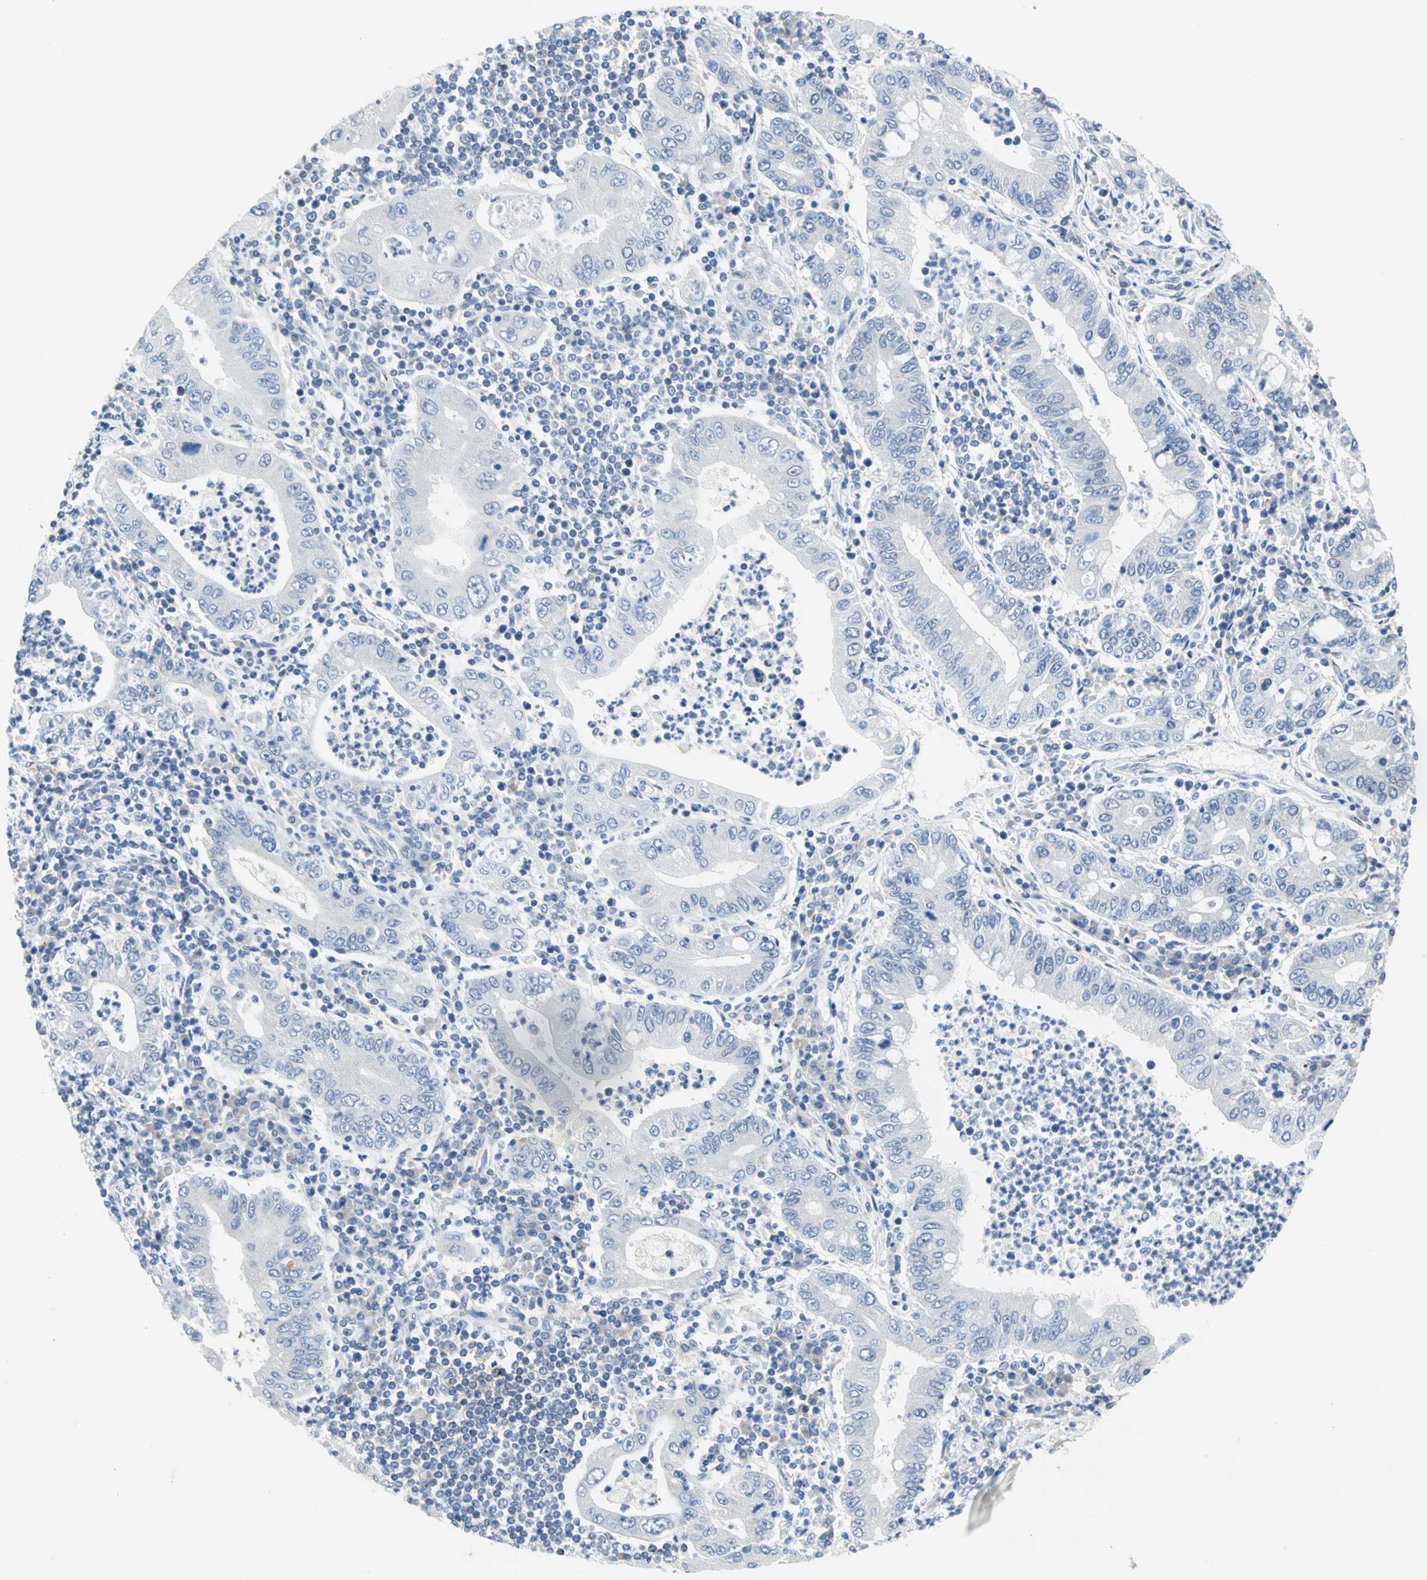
{"staining": {"intensity": "moderate", "quantity": "<25%", "location": "cytoplasmic/membranous"}, "tissue": "stomach cancer", "cell_type": "Tumor cells", "image_type": "cancer", "snomed": [{"axis": "morphology", "description": "Normal tissue, NOS"}, {"axis": "morphology", "description": "Adenocarcinoma, NOS"}, {"axis": "topography", "description": "Esophagus"}, {"axis": "topography", "description": "Stomach, upper"}, {"axis": "topography", "description": "Peripheral nerve tissue"}], "caption": "Immunohistochemistry (IHC) staining of adenocarcinoma (stomach), which displays low levels of moderate cytoplasmic/membranous positivity in approximately <25% of tumor cells indicating moderate cytoplasmic/membranous protein staining. The staining was performed using DAB (brown) for protein detection and nuclei were counterstained in hematoxylin (blue).", "gene": "GPR3", "patient": {"sex": "male", "age": 62}}